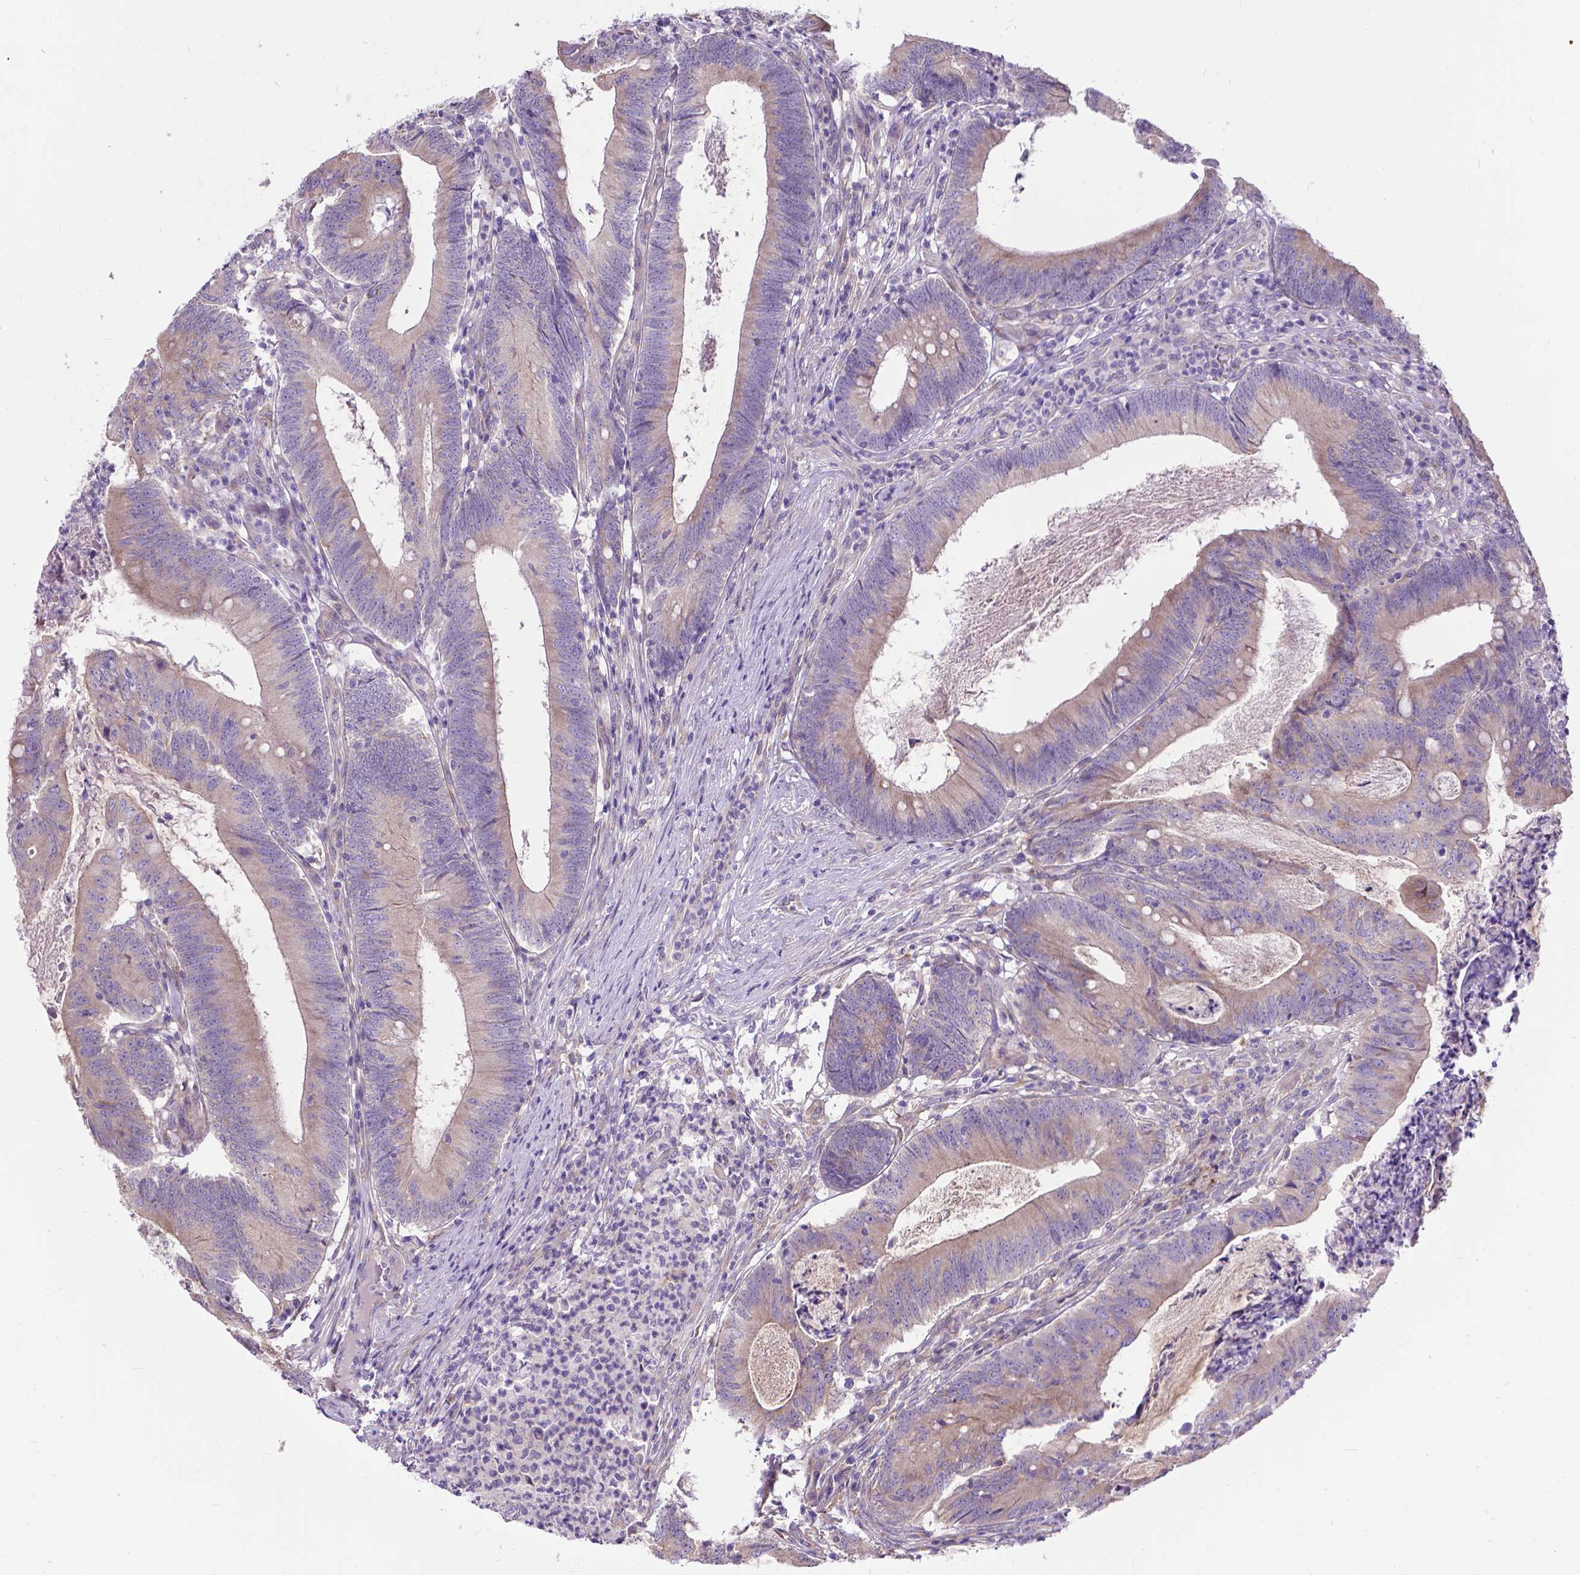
{"staining": {"intensity": "weak", "quantity": "<25%", "location": "cytoplasmic/membranous"}, "tissue": "colorectal cancer", "cell_type": "Tumor cells", "image_type": "cancer", "snomed": [{"axis": "morphology", "description": "Adenocarcinoma, NOS"}, {"axis": "topography", "description": "Colon"}], "caption": "Immunohistochemistry (IHC) of human colorectal cancer (adenocarcinoma) reveals no staining in tumor cells.", "gene": "CFAP299", "patient": {"sex": "female", "age": 70}}